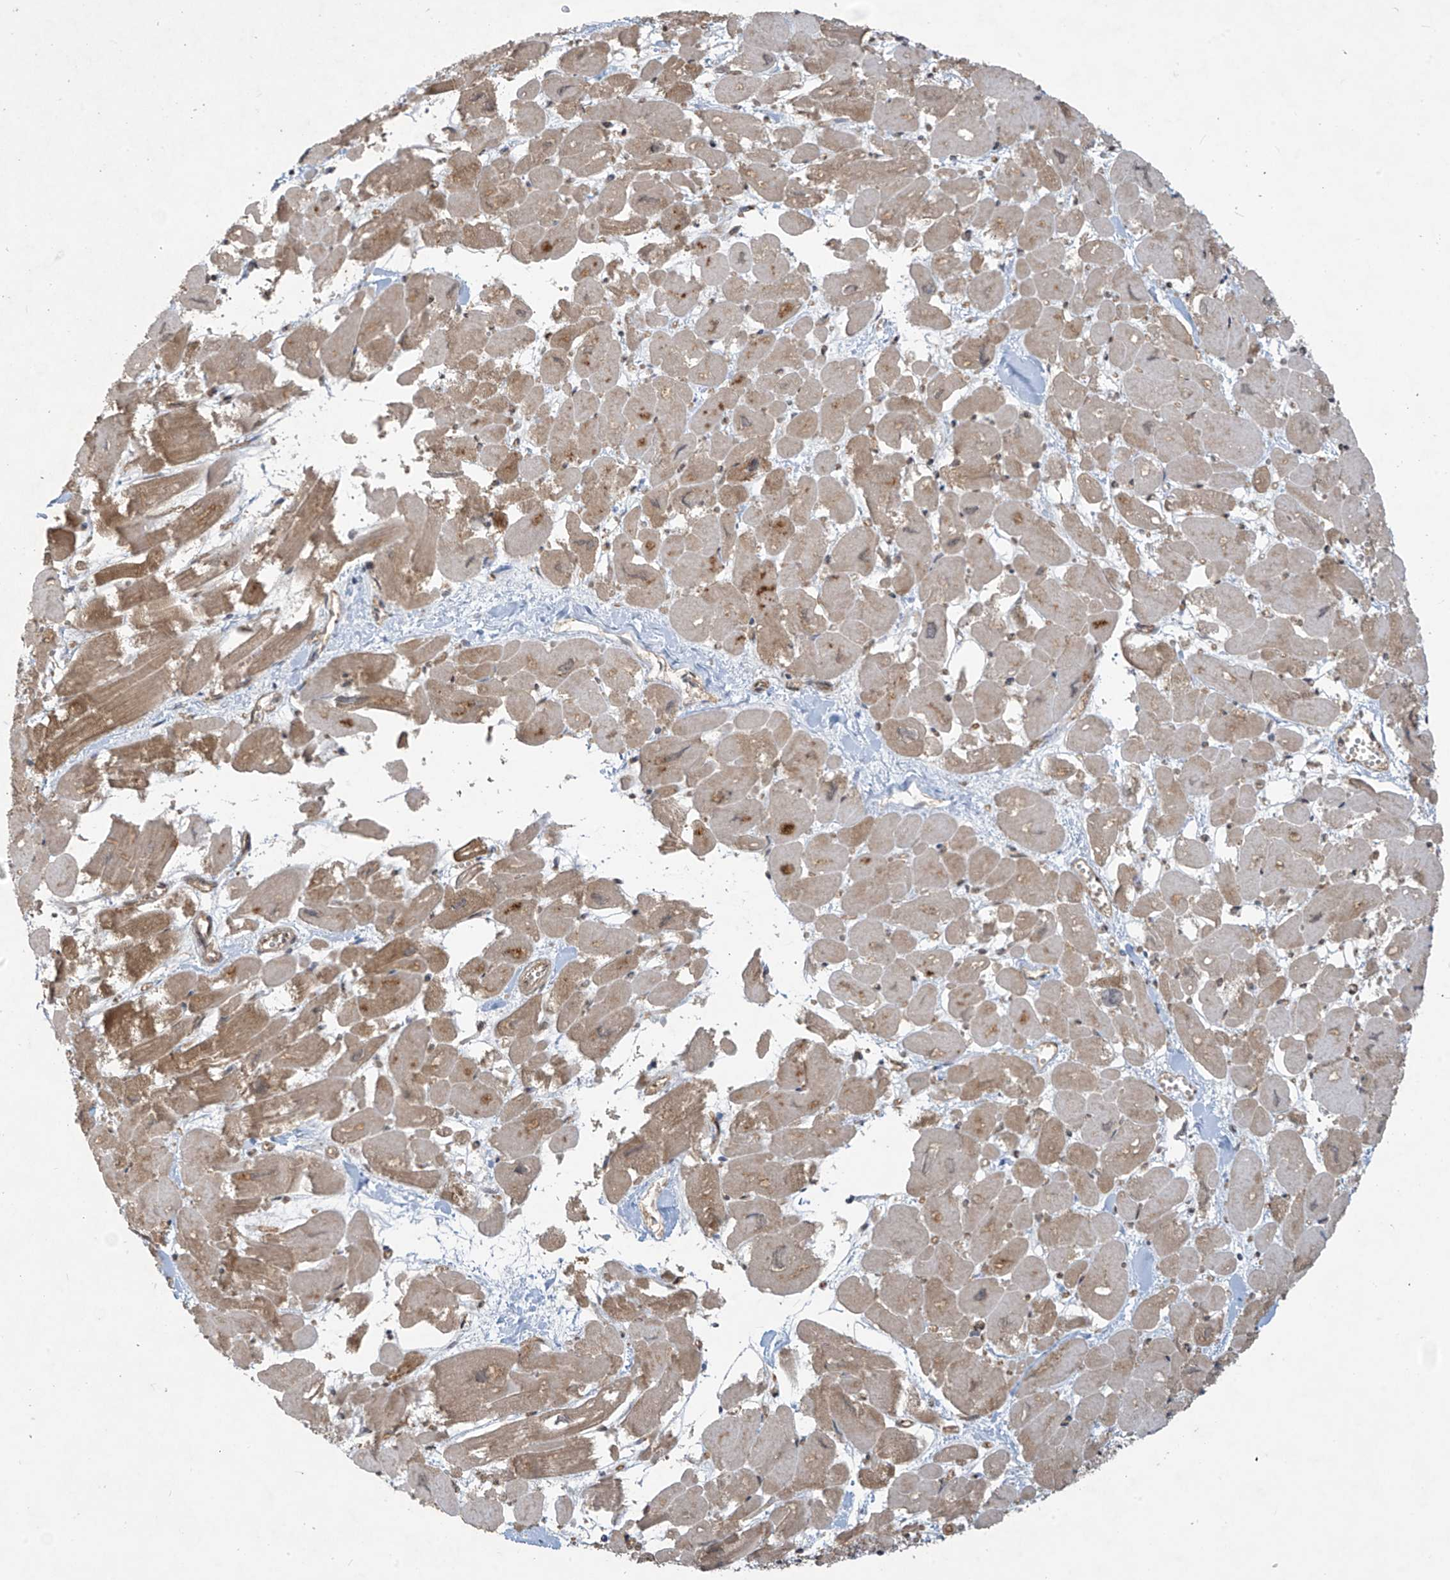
{"staining": {"intensity": "moderate", "quantity": ">75%", "location": "cytoplasmic/membranous"}, "tissue": "heart muscle", "cell_type": "Cardiomyocytes", "image_type": "normal", "snomed": [{"axis": "morphology", "description": "Normal tissue, NOS"}, {"axis": "topography", "description": "Heart"}], "caption": "This image shows IHC staining of normal human heart muscle, with medium moderate cytoplasmic/membranous staining in about >75% of cardiomyocytes.", "gene": "DGKQ", "patient": {"sex": "male", "age": 54}}